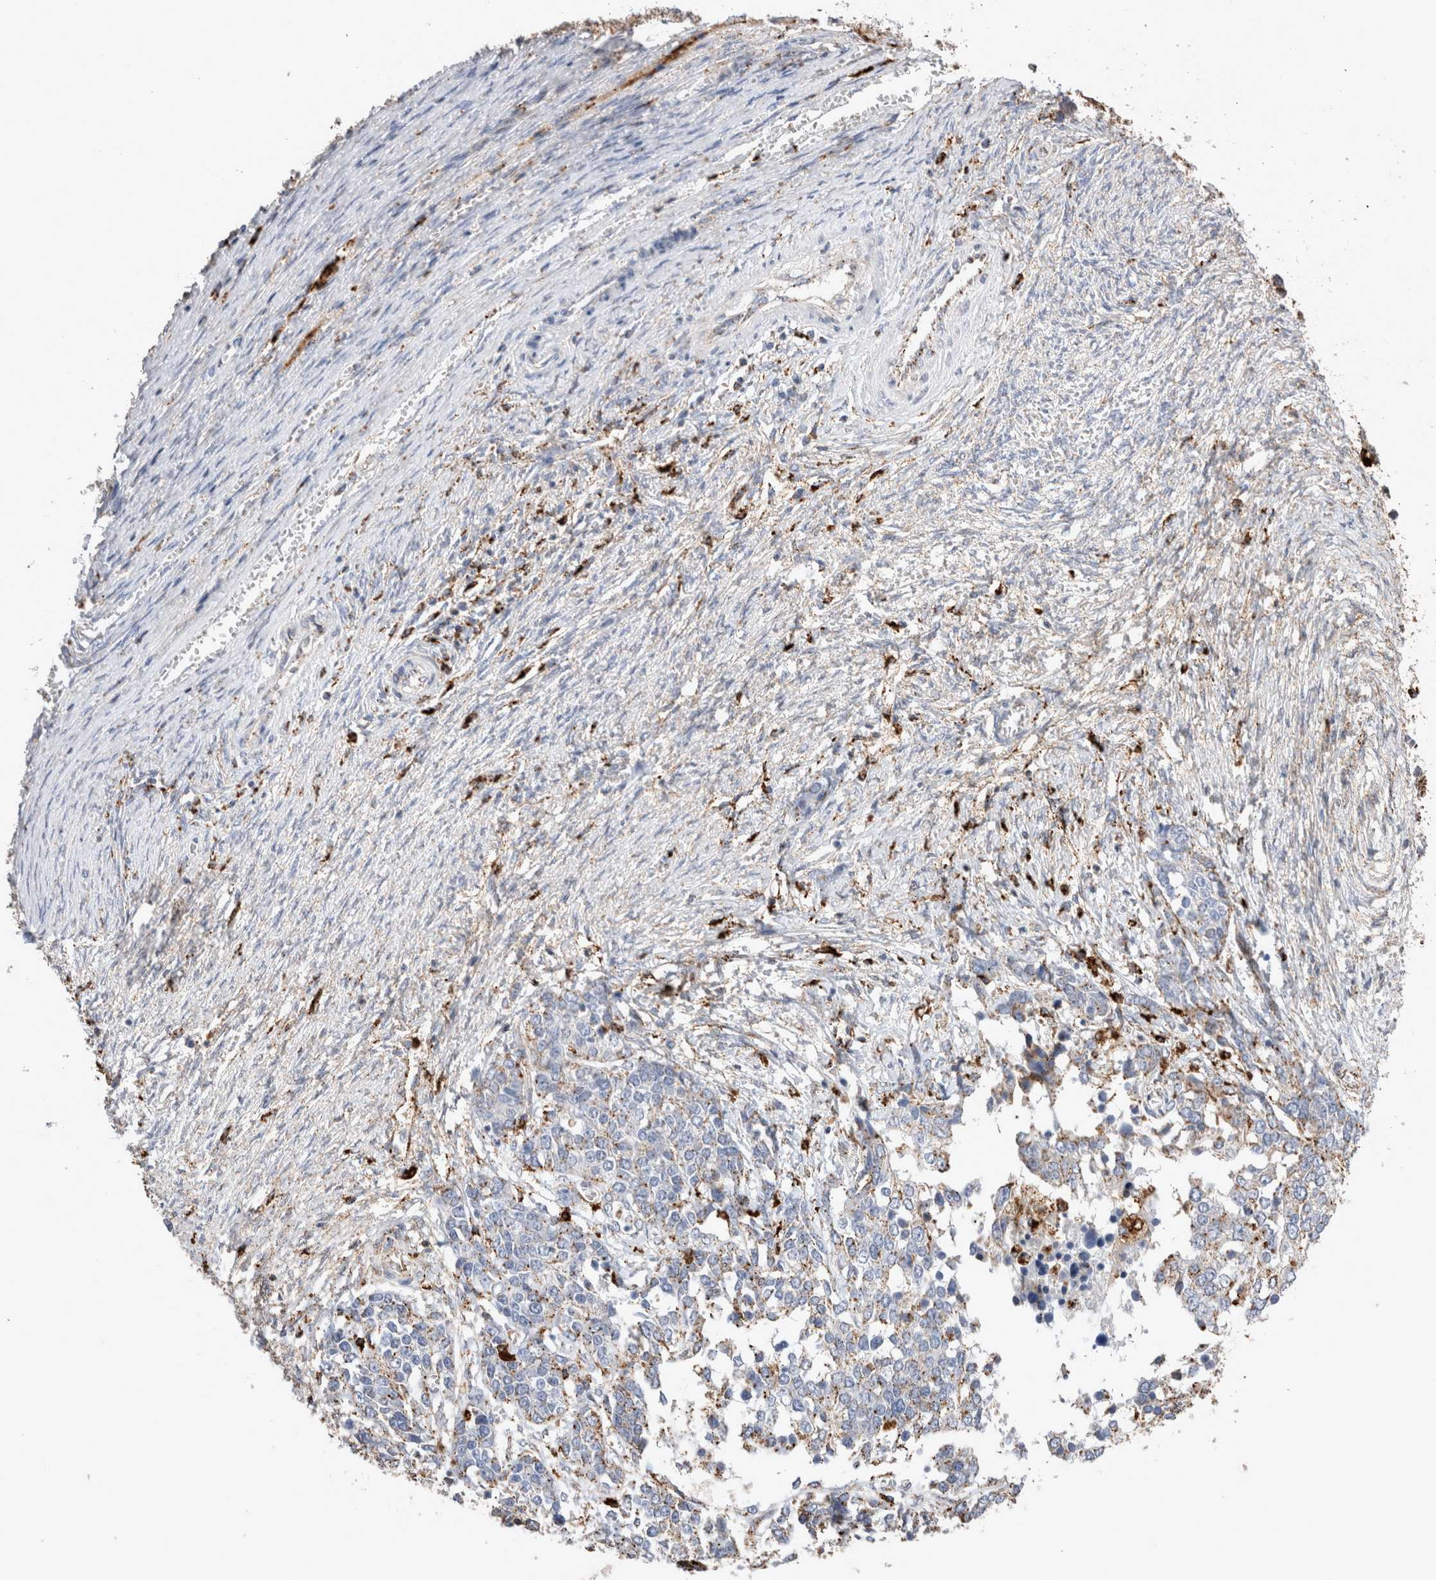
{"staining": {"intensity": "moderate", "quantity": "25%-75%", "location": "cytoplasmic/membranous"}, "tissue": "ovarian cancer", "cell_type": "Tumor cells", "image_type": "cancer", "snomed": [{"axis": "morphology", "description": "Cystadenocarcinoma, serous, NOS"}, {"axis": "topography", "description": "Ovary"}], "caption": "A micrograph showing moderate cytoplasmic/membranous expression in about 25%-75% of tumor cells in ovarian serous cystadenocarcinoma, as visualized by brown immunohistochemical staining.", "gene": "CTSA", "patient": {"sex": "female", "age": 44}}